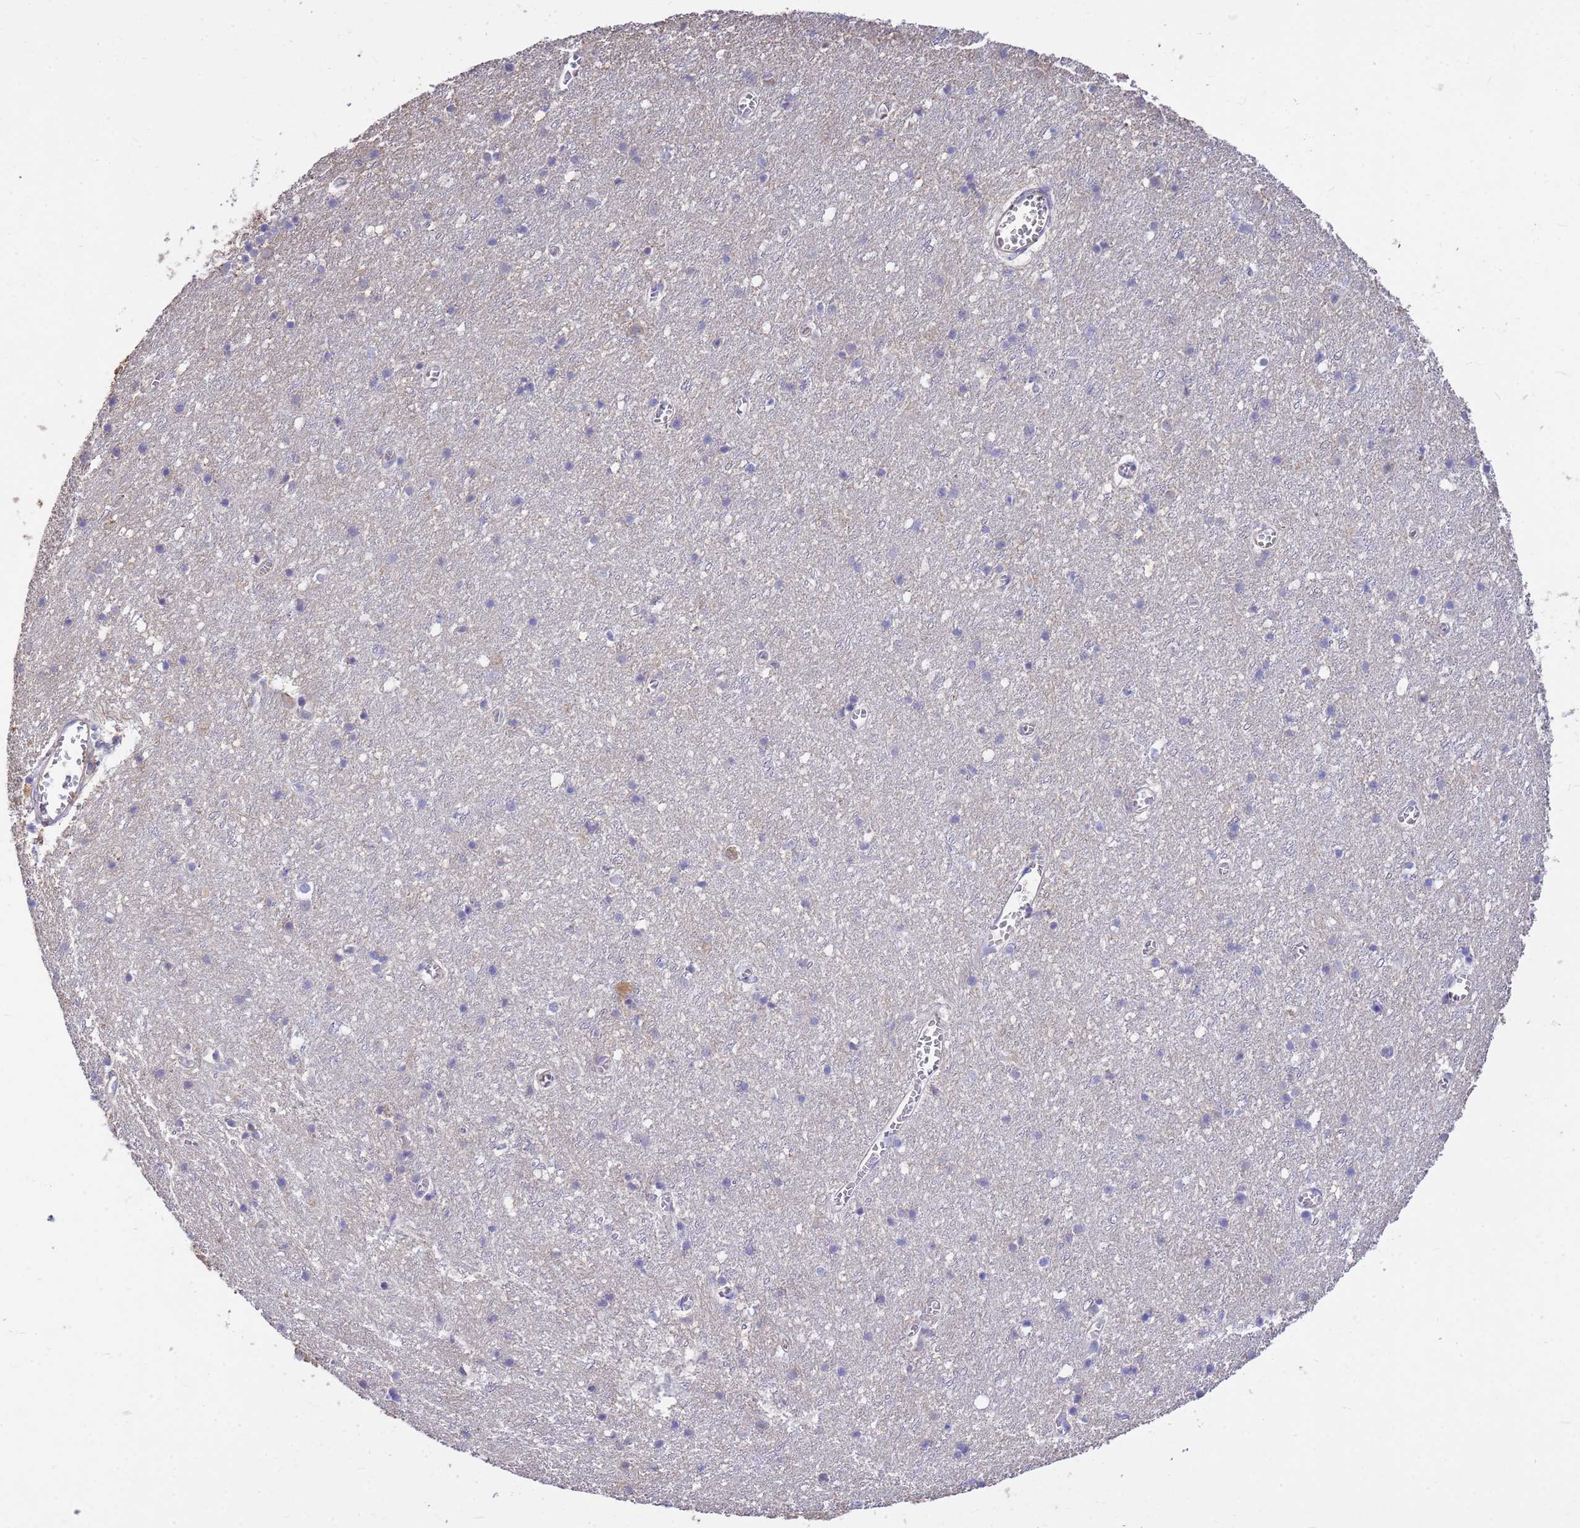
{"staining": {"intensity": "negative", "quantity": "none", "location": "none"}, "tissue": "cerebral cortex", "cell_type": "Endothelial cells", "image_type": "normal", "snomed": [{"axis": "morphology", "description": "Normal tissue, NOS"}, {"axis": "topography", "description": "Cerebral cortex"}], "caption": "This image is of benign cerebral cortex stained with immunohistochemistry (IHC) to label a protein in brown with the nuclei are counter-stained blue. There is no positivity in endothelial cells.", "gene": "TCEAL3", "patient": {"sex": "female", "age": 64}}